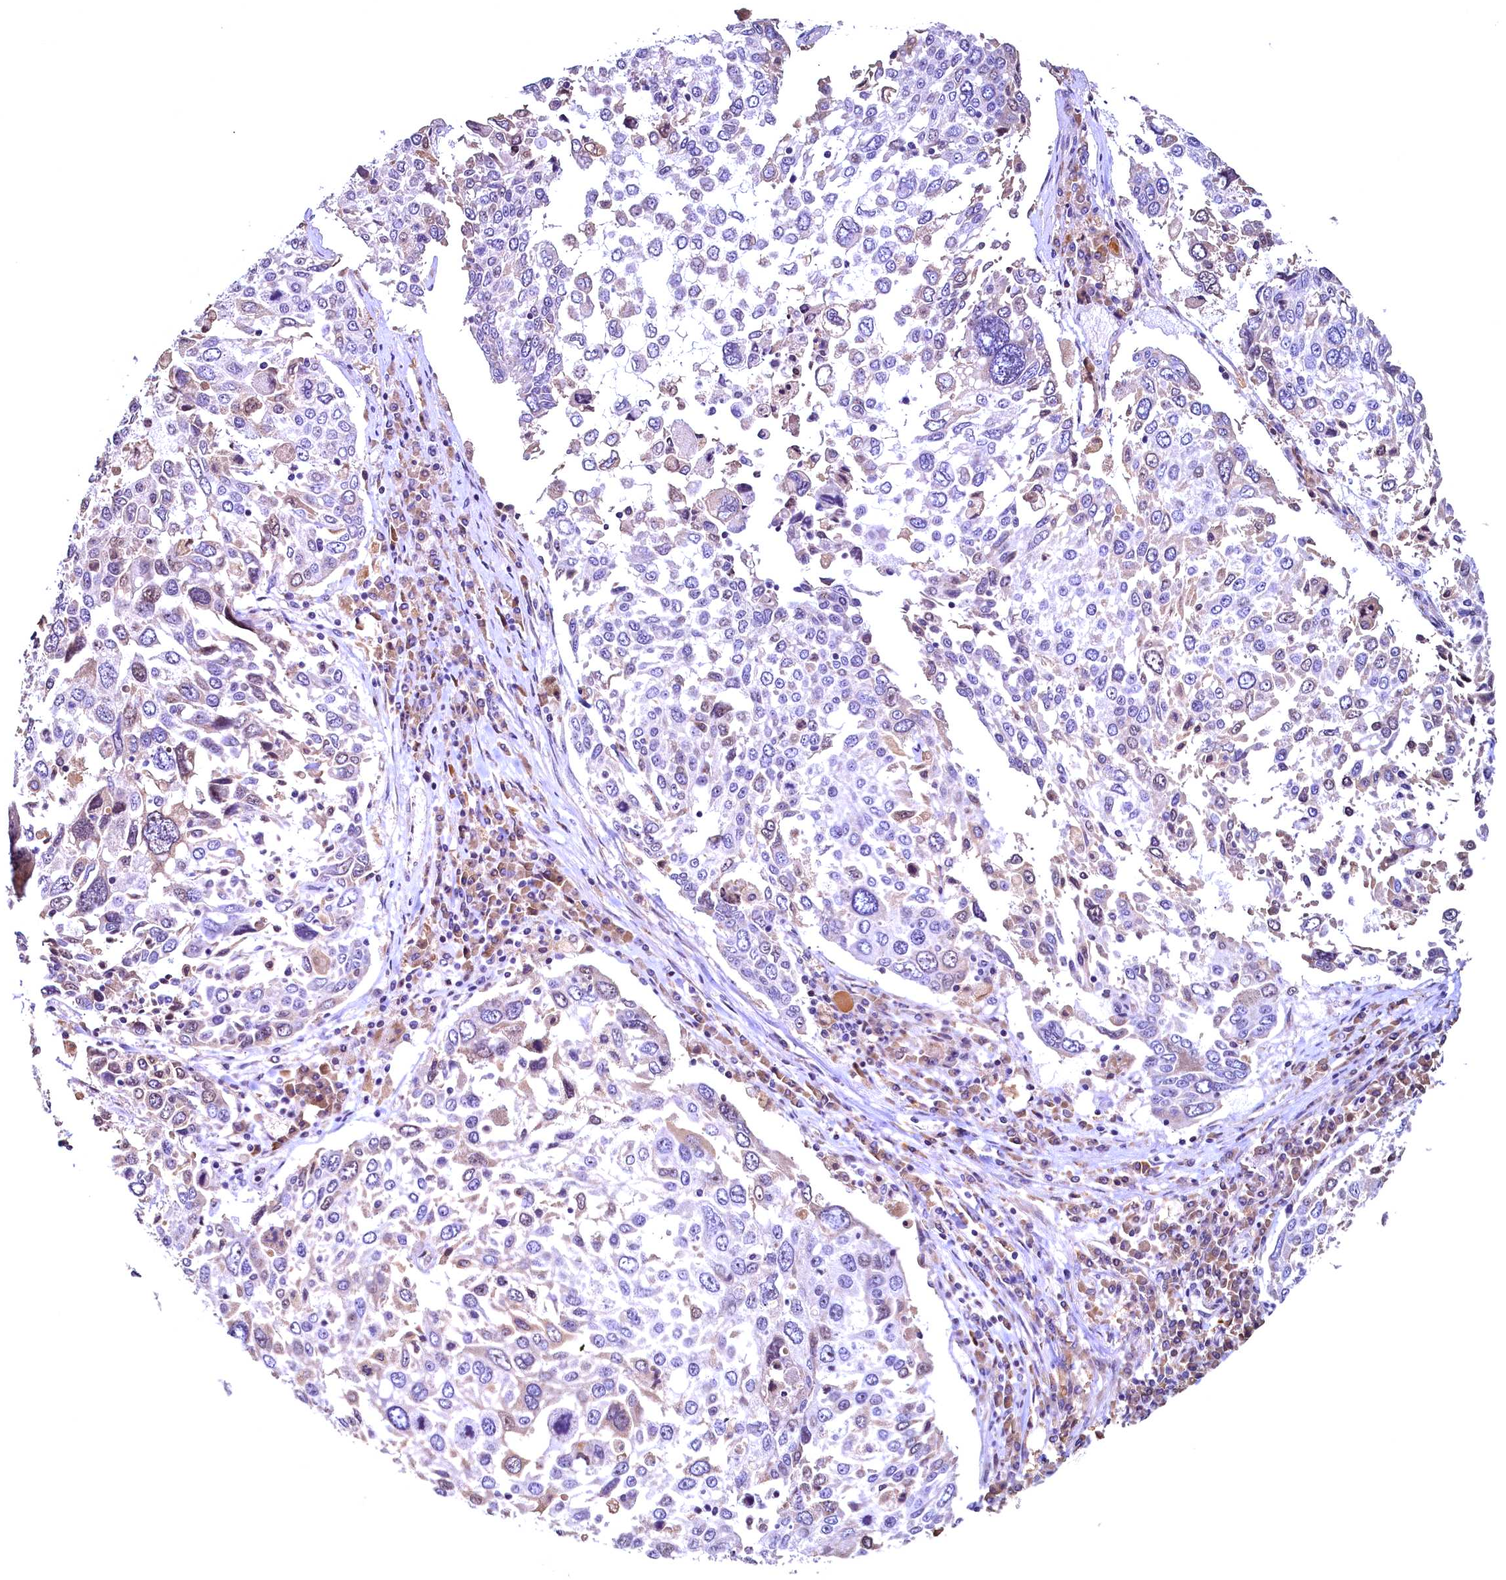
{"staining": {"intensity": "negative", "quantity": "none", "location": "none"}, "tissue": "lung cancer", "cell_type": "Tumor cells", "image_type": "cancer", "snomed": [{"axis": "morphology", "description": "Squamous cell carcinoma, NOS"}, {"axis": "topography", "description": "Lung"}], "caption": "A micrograph of human lung cancer is negative for staining in tumor cells.", "gene": "LATS2", "patient": {"sex": "male", "age": 65}}